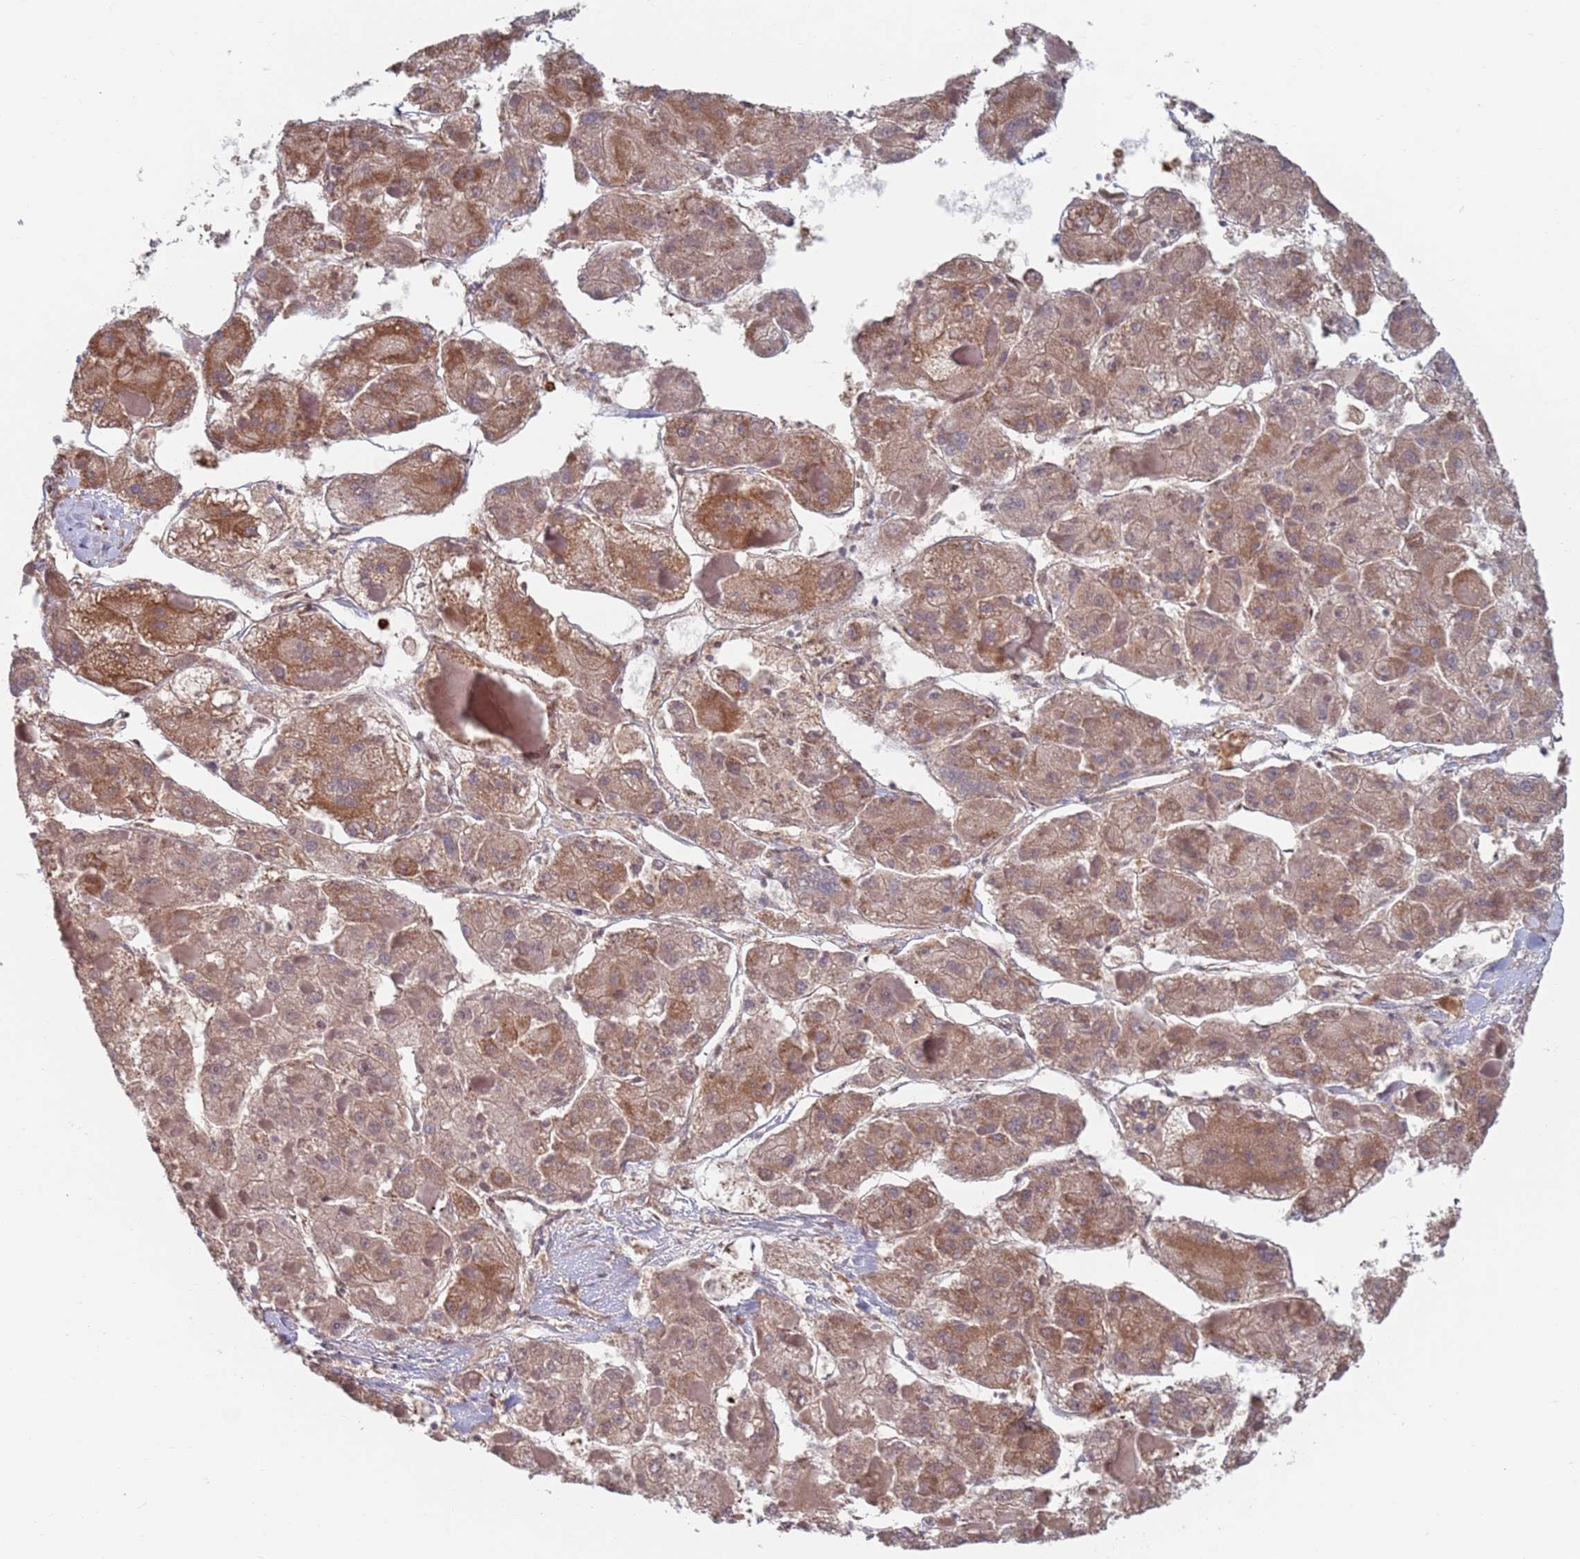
{"staining": {"intensity": "moderate", "quantity": ">75%", "location": "cytoplasmic/membranous"}, "tissue": "liver cancer", "cell_type": "Tumor cells", "image_type": "cancer", "snomed": [{"axis": "morphology", "description": "Carcinoma, Hepatocellular, NOS"}, {"axis": "topography", "description": "Liver"}], "caption": "A high-resolution histopathology image shows IHC staining of liver hepatocellular carcinoma, which displays moderate cytoplasmic/membranous positivity in about >75% of tumor cells. (Stains: DAB in brown, nuclei in blue, Microscopy: brightfield microscopy at high magnification).", "gene": "RPP25", "patient": {"sex": "female", "age": 73}}